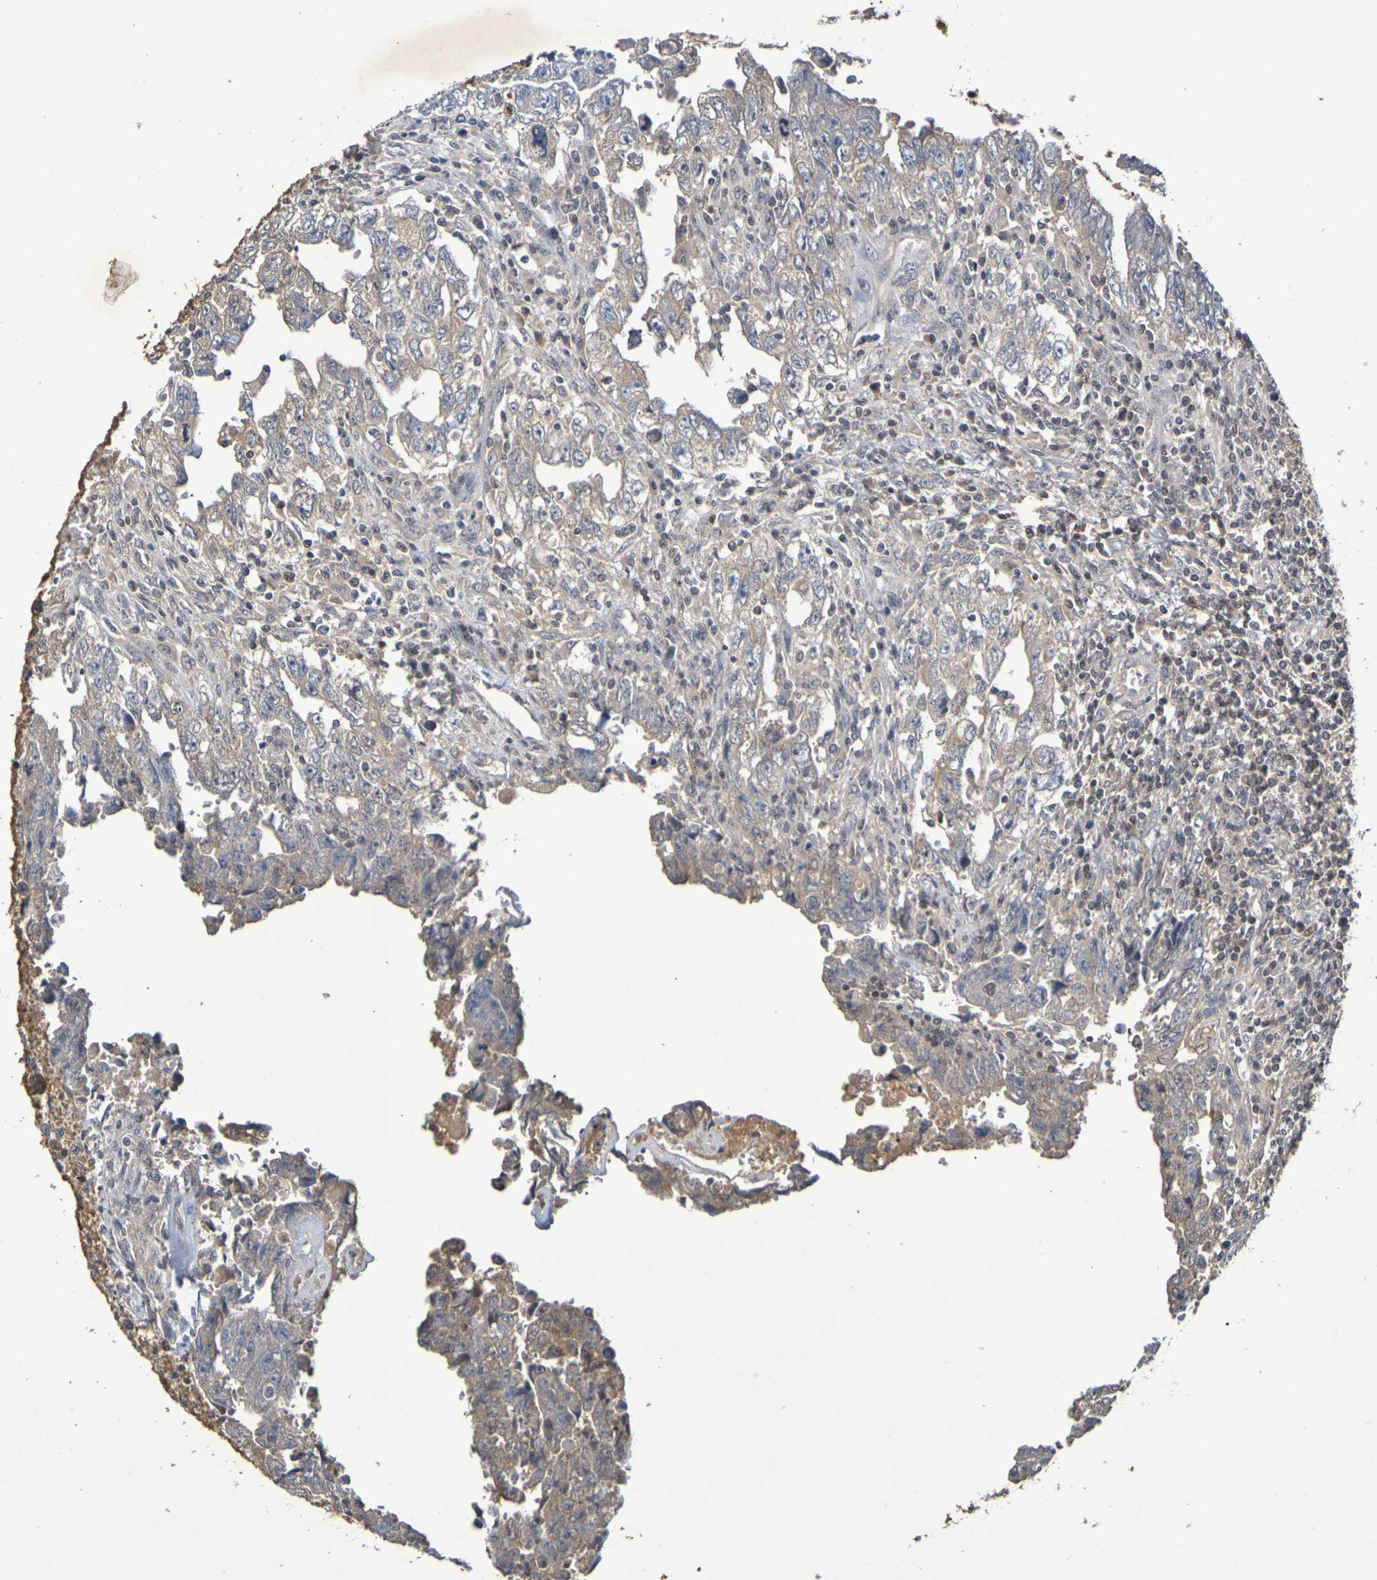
{"staining": {"intensity": "weak", "quantity": "25%-75%", "location": "cytoplasmic/membranous"}, "tissue": "testis cancer", "cell_type": "Tumor cells", "image_type": "cancer", "snomed": [{"axis": "morphology", "description": "Carcinoma, Embryonal, NOS"}, {"axis": "topography", "description": "Testis"}], "caption": "The histopathology image demonstrates staining of testis embryonal carcinoma, revealing weak cytoplasmic/membranous protein expression (brown color) within tumor cells.", "gene": "TERF2", "patient": {"sex": "male", "age": 28}}